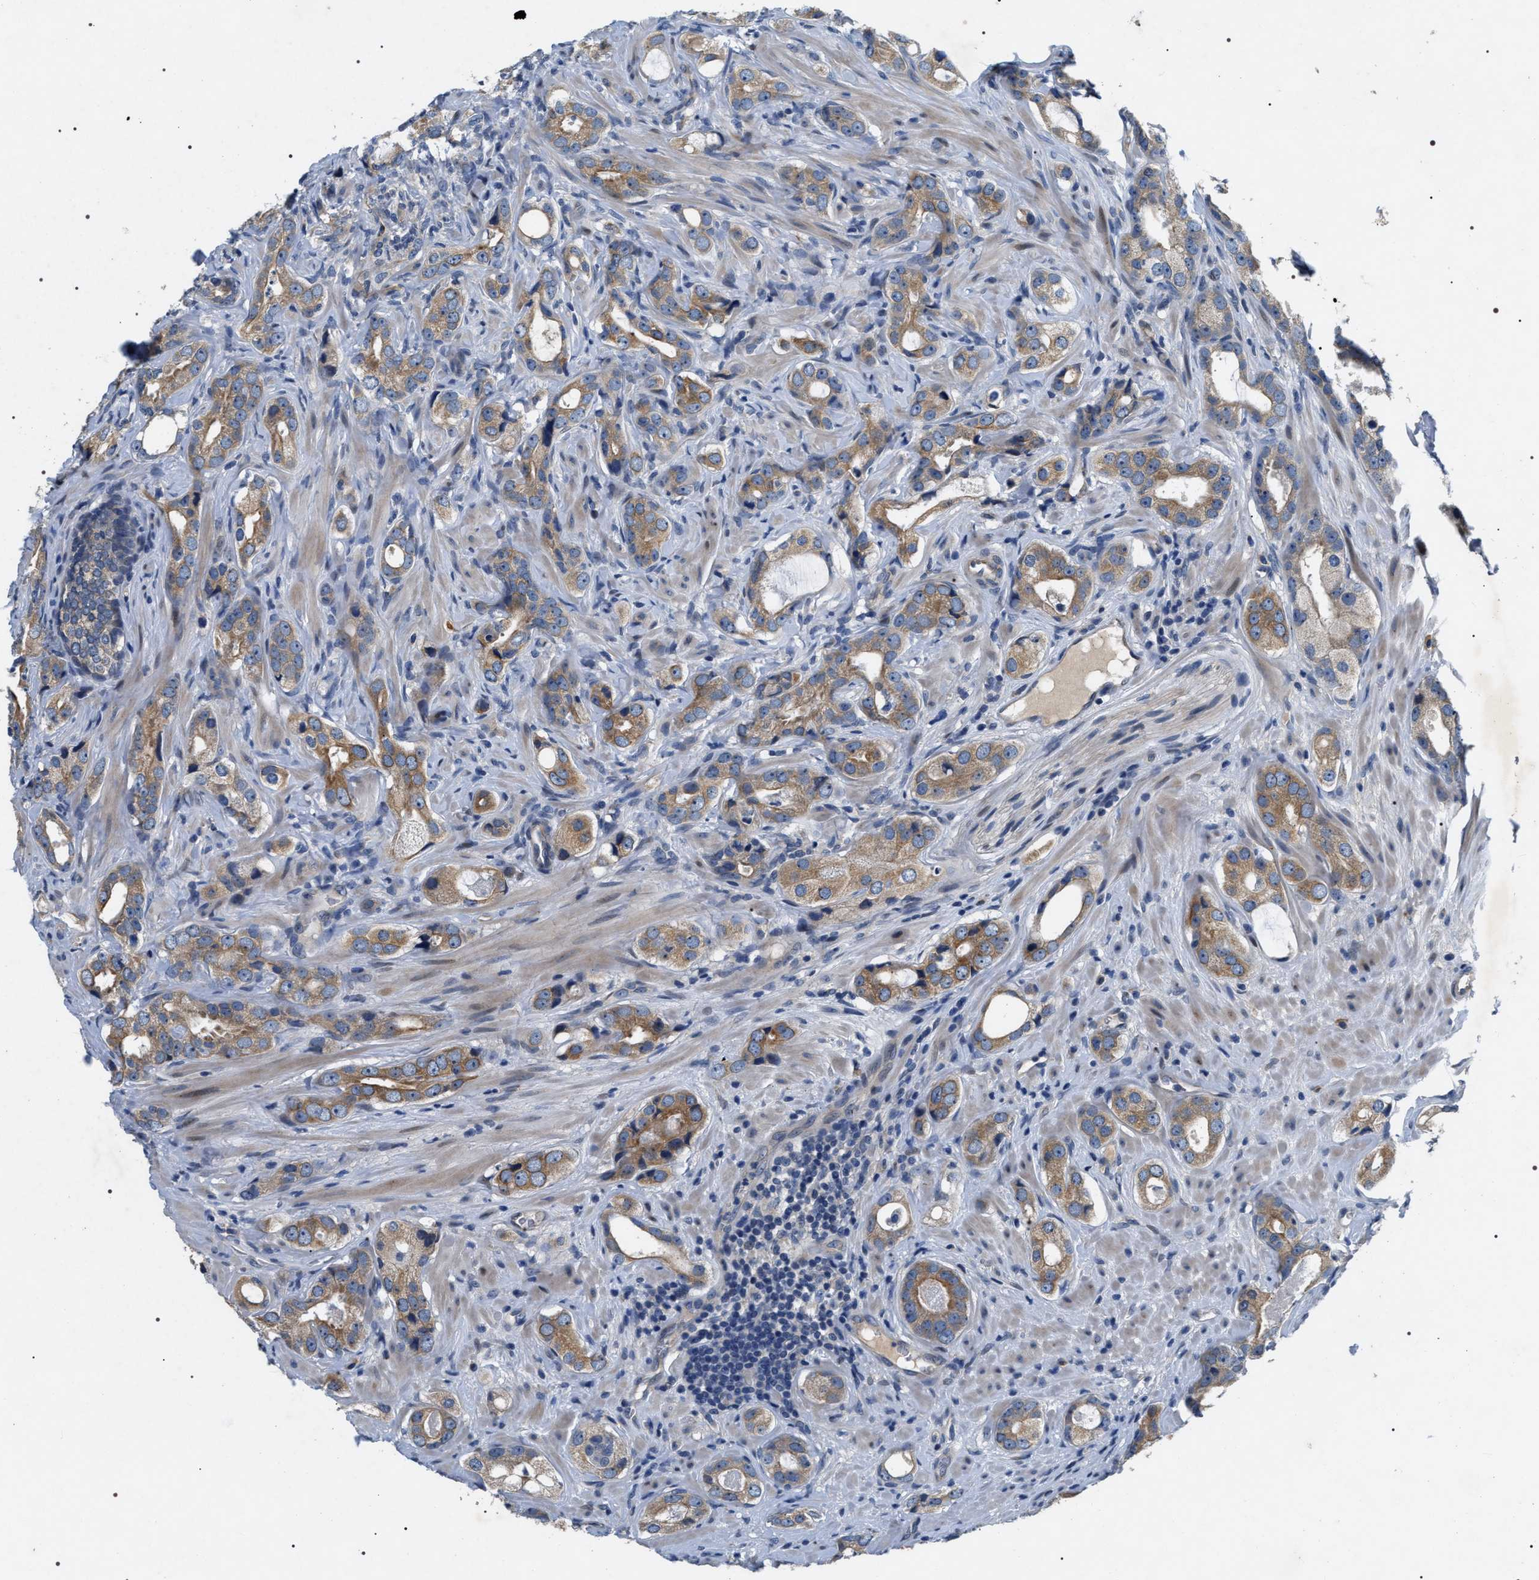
{"staining": {"intensity": "moderate", "quantity": ">75%", "location": "cytoplasmic/membranous"}, "tissue": "prostate cancer", "cell_type": "Tumor cells", "image_type": "cancer", "snomed": [{"axis": "morphology", "description": "Adenocarcinoma, High grade"}, {"axis": "topography", "description": "Prostate"}], "caption": "This is a photomicrograph of IHC staining of prostate cancer, which shows moderate staining in the cytoplasmic/membranous of tumor cells.", "gene": "IFT81", "patient": {"sex": "male", "age": 63}}